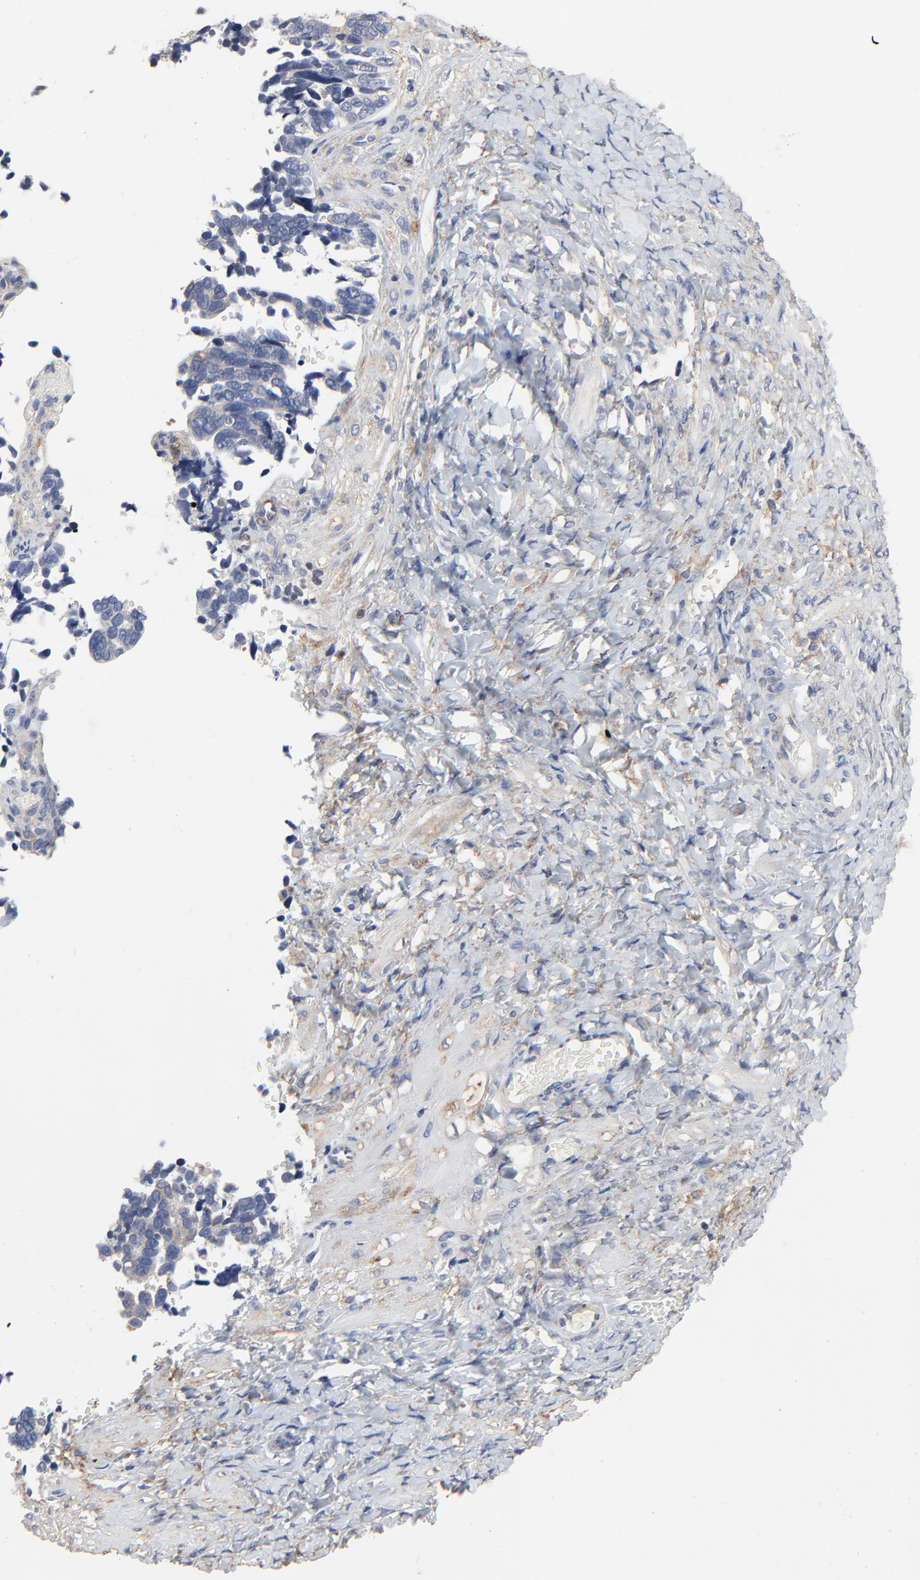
{"staining": {"intensity": "weak", "quantity": "<25%", "location": "cytoplasmic/membranous"}, "tissue": "ovarian cancer", "cell_type": "Tumor cells", "image_type": "cancer", "snomed": [{"axis": "morphology", "description": "Cystadenocarcinoma, serous, NOS"}, {"axis": "topography", "description": "Ovary"}], "caption": "A histopathology image of ovarian cancer (serous cystadenocarcinoma) stained for a protein exhibits no brown staining in tumor cells. Nuclei are stained in blue.", "gene": "NXF3", "patient": {"sex": "female", "age": 77}}